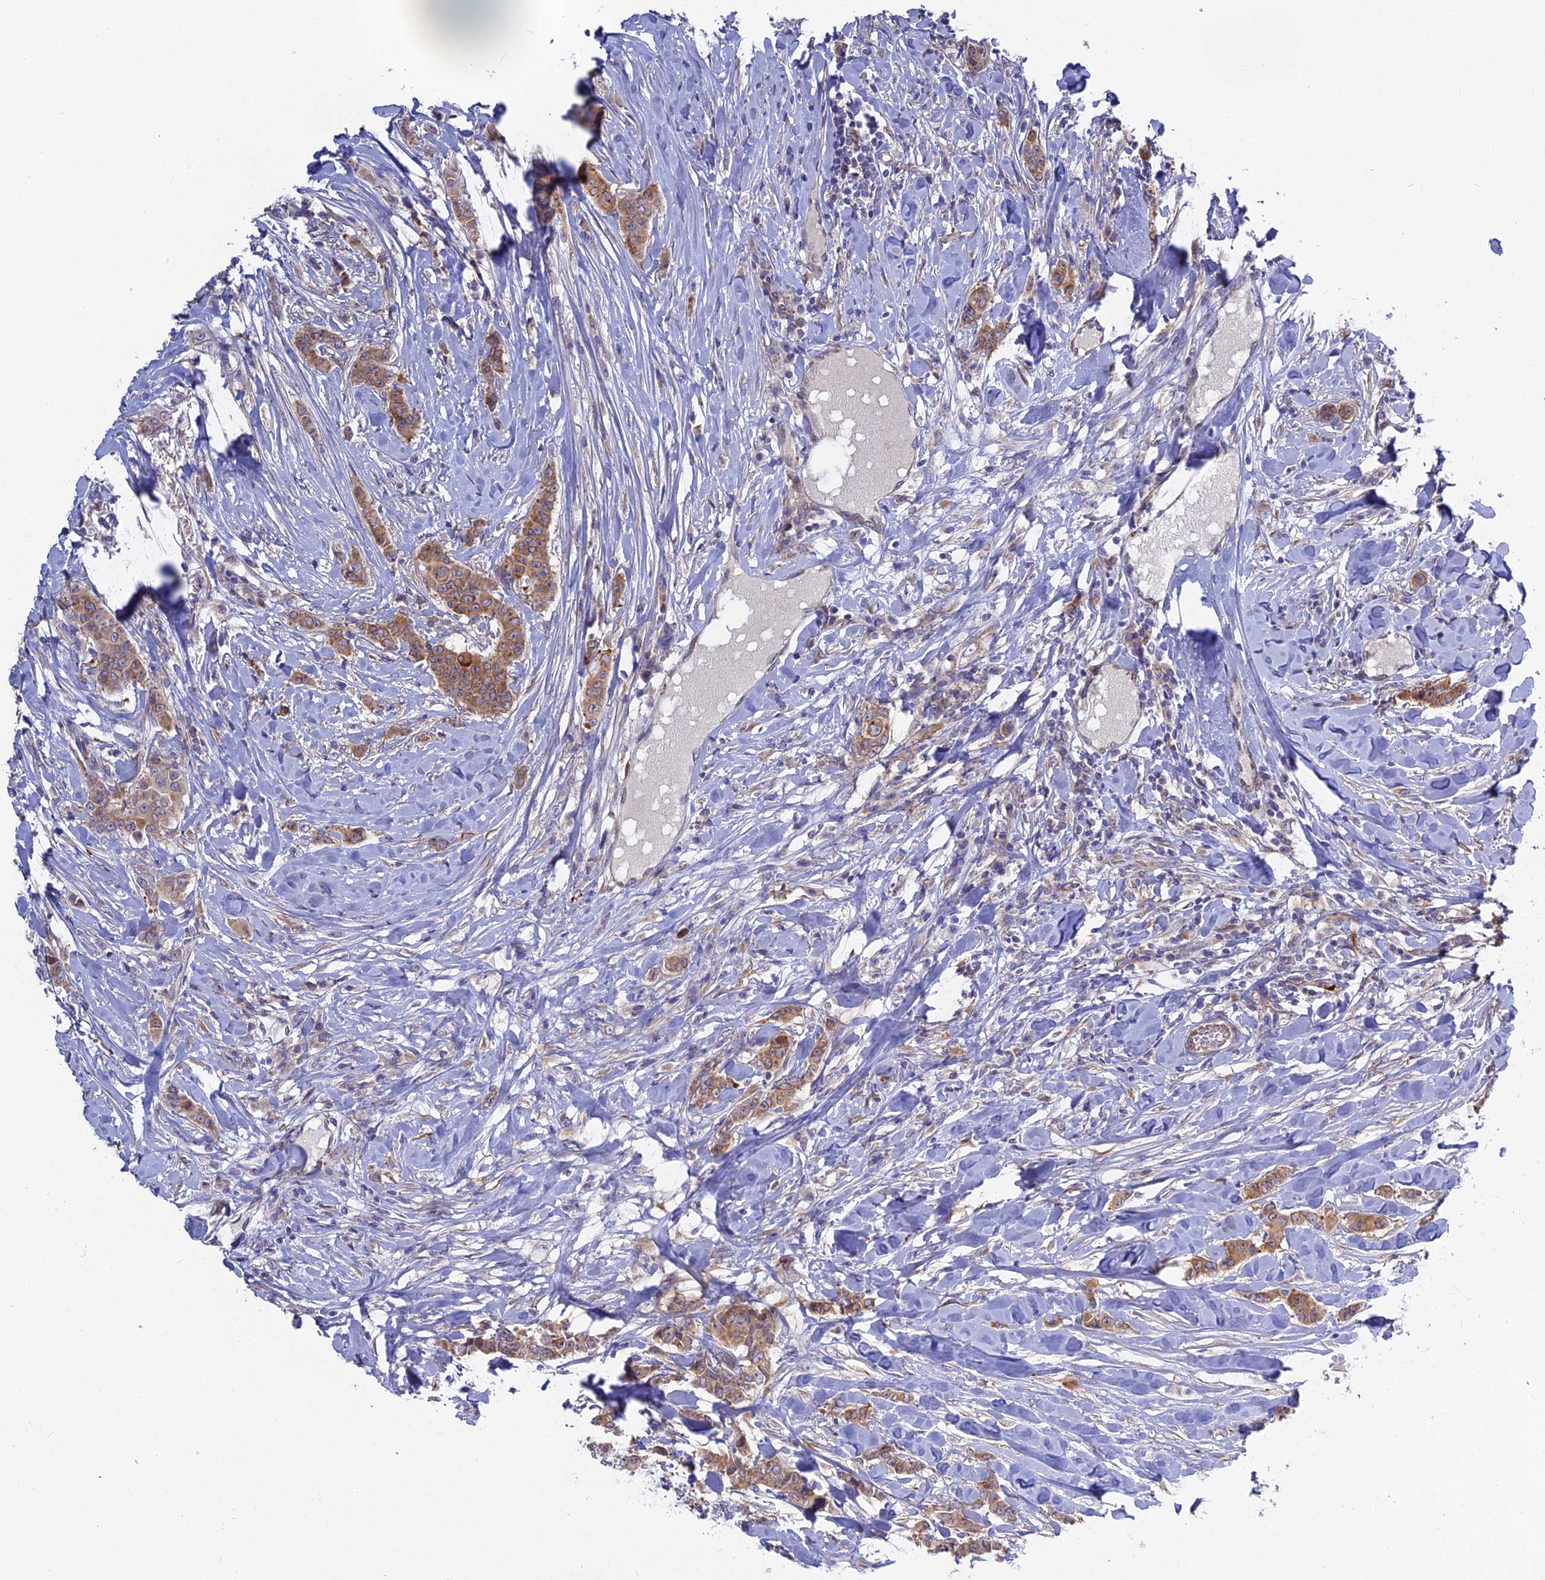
{"staining": {"intensity": "moderate", "quantity": ">75%", "location": "cytoplasmic/membranous"}, "tissue": "breast cancer", "cell_type": "Tumor cells", "image_type": "cancer", "snomed": [{"axis": "morphology", "description": "Duct carcinoma"}, {"axis": "topography", "description": "Breast"}], "caption": "An immunohistochemistry image of tumor tissue is shown. Protein staining in brown labels moderate cytoplasmic/membranous positivity in breast infiltrating ductal carcinoma within tumor cells. (Brightfield microscopy of DAB IHC at high magnification).", "gene": "TLCD1", "patient": {"sex": "female", "age": 40}}